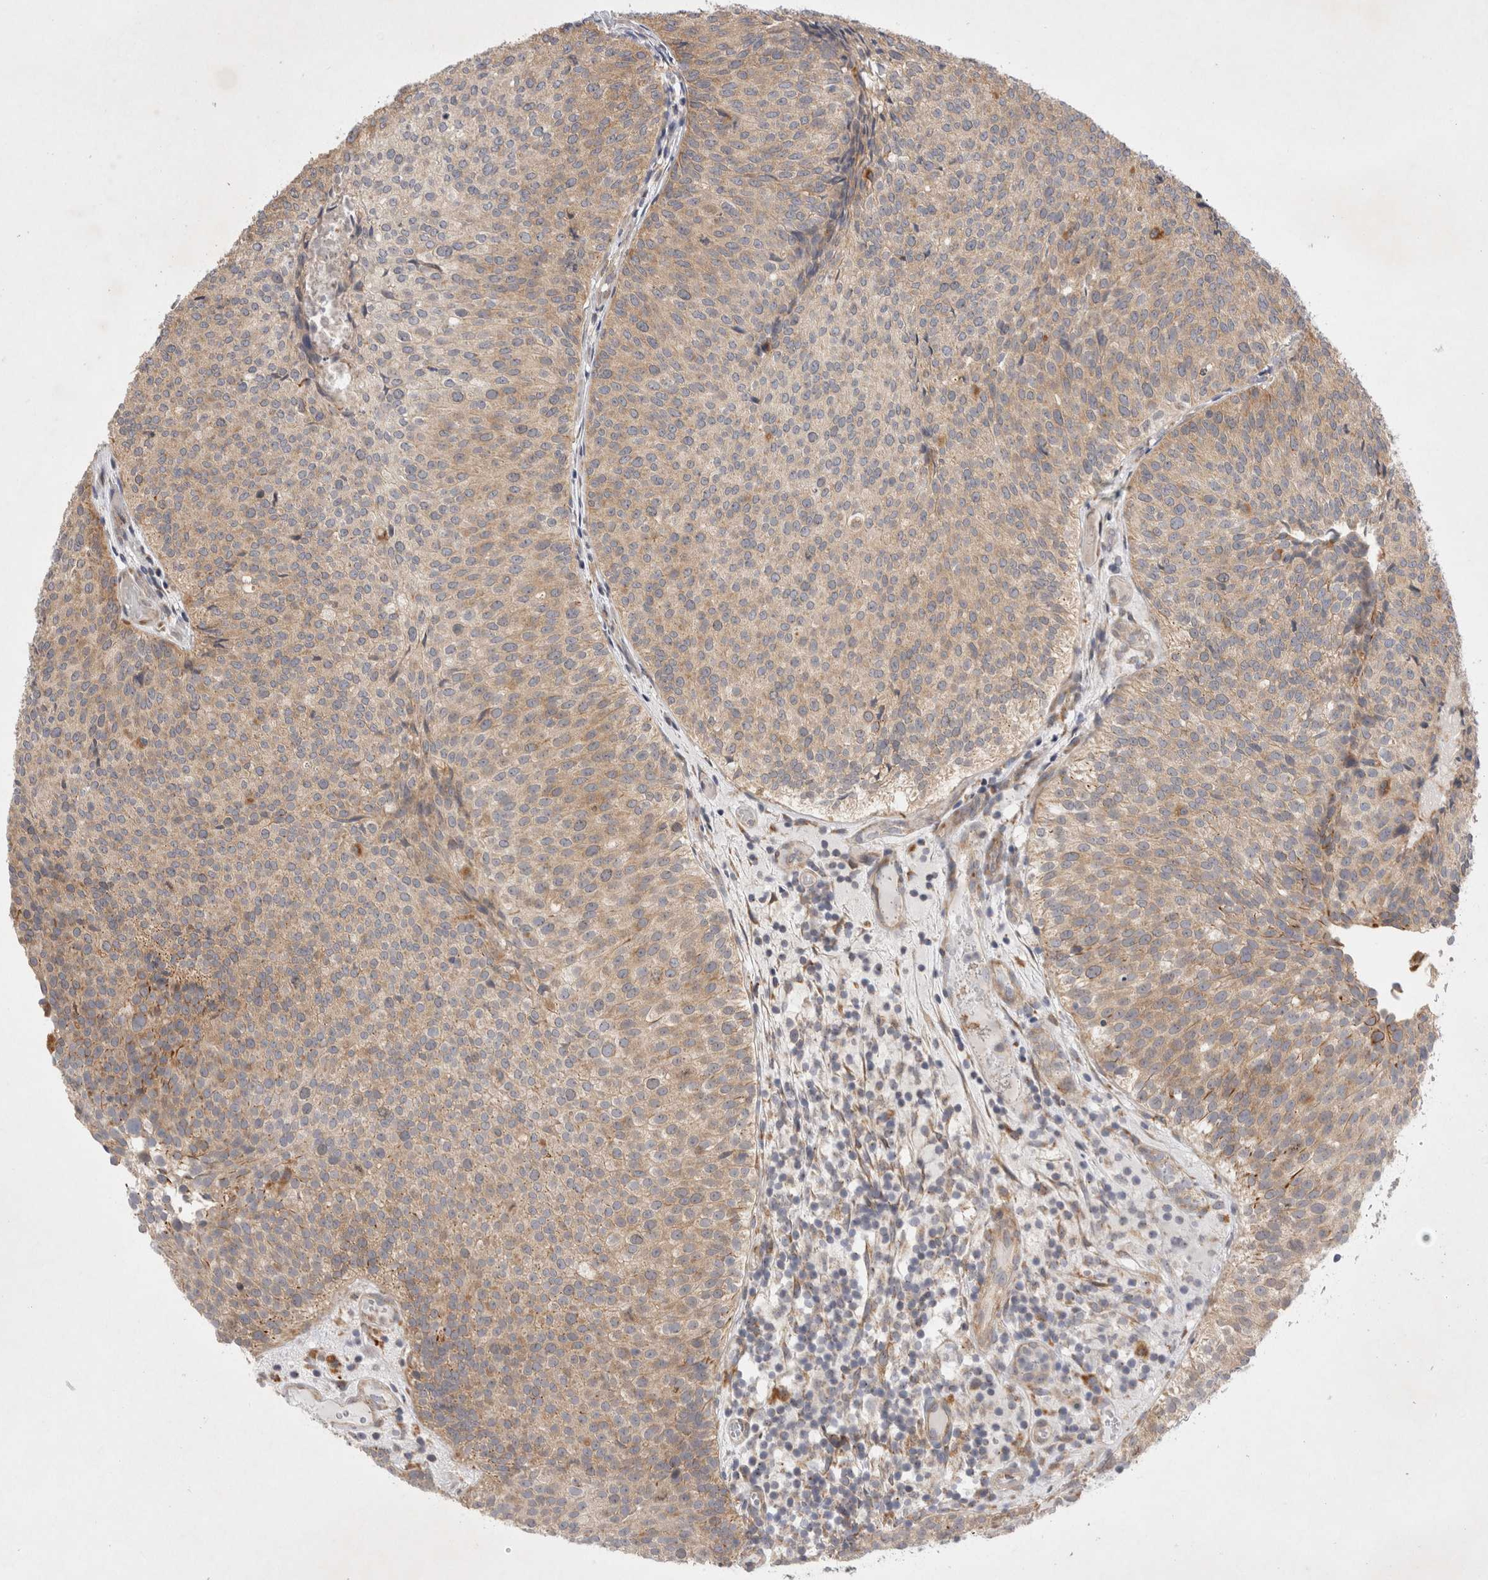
{"staining": {"intensity": "weak", "quantity": ">75%", "location": "cytoplasmic/membranous"}, "tissue": "urothelial cancer", "cell_type": "Tumor cells", "image_type": "cancer", "snomed": [{"axis": "morphology", "description": "Urothelial carcinoma, Low grade"}, {"axis": "topography", "description": "Urinary bladder"}], "caption": "Human low-grade urothelial carcinoma stained with a protein marker reveals weak staining in tumor cells.", "gene": "NPC1", "patient": {"sex": "male", "age": 86}}